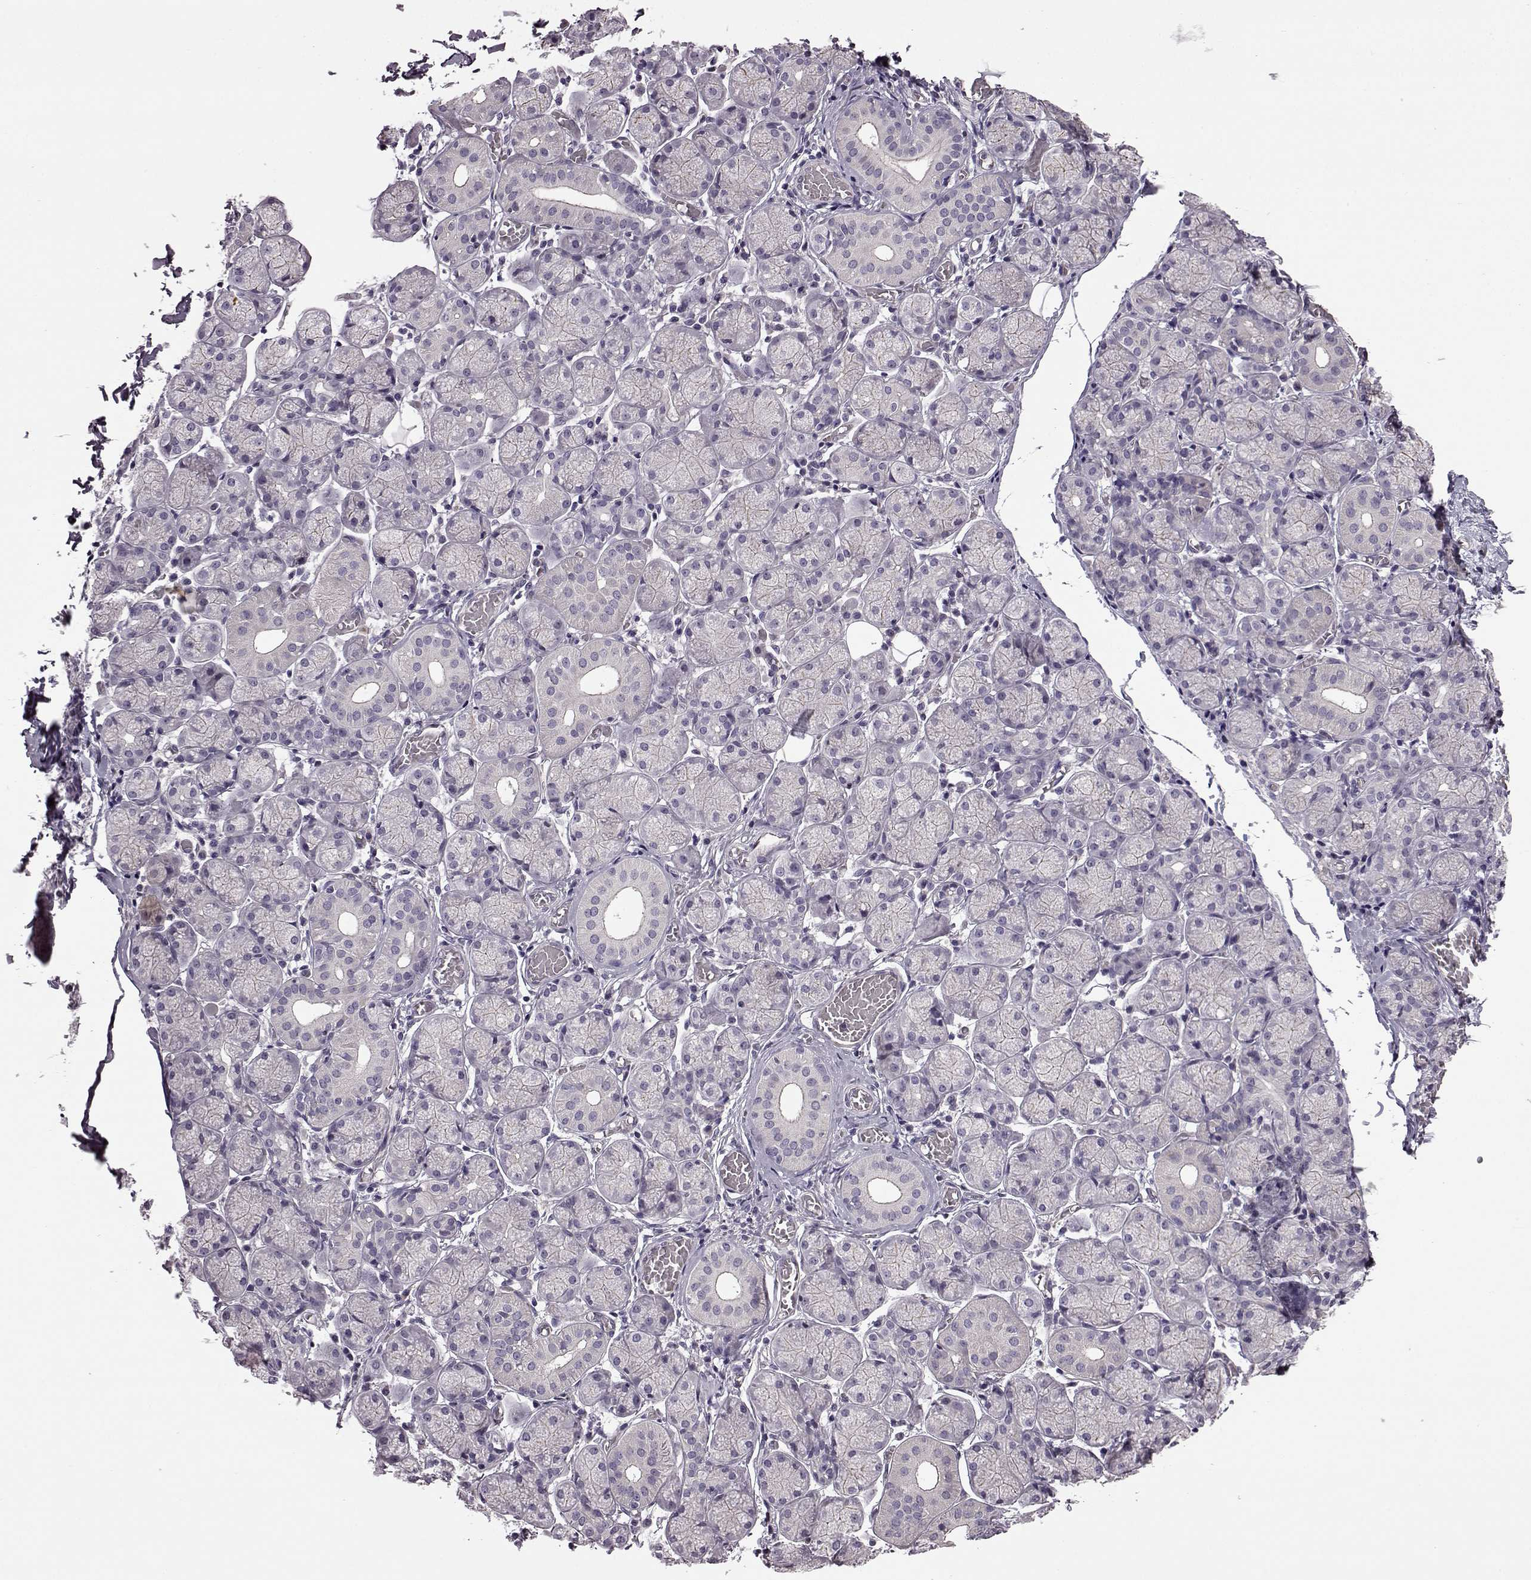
{"staining": {"intensity": "negative", "quantity": "none", "location": "none"}, "tissue": "salivary gland", "cell_type": "Glandular cells", "image_type": "normal", "snomed": [{"axis": "morphology", "description": "Normal tissue, NOS"}, {"axis": "topography", "description": "Salivary gland"}, {"axis": "topography", "description": "Peripheral nerve tissue"}], "caption": "A high-resolution micrograph shows immunohistochemistry (IHC) staining of normal salivary gland, which demonstrates no significant positivity in glandular cells. (DAB (3,3'-diaminobenzidine) IHC visualized using brightfield microscopy, high magnification).", "gene": "EDDM3B", "patient": {"sex": "female", "age": 24}}